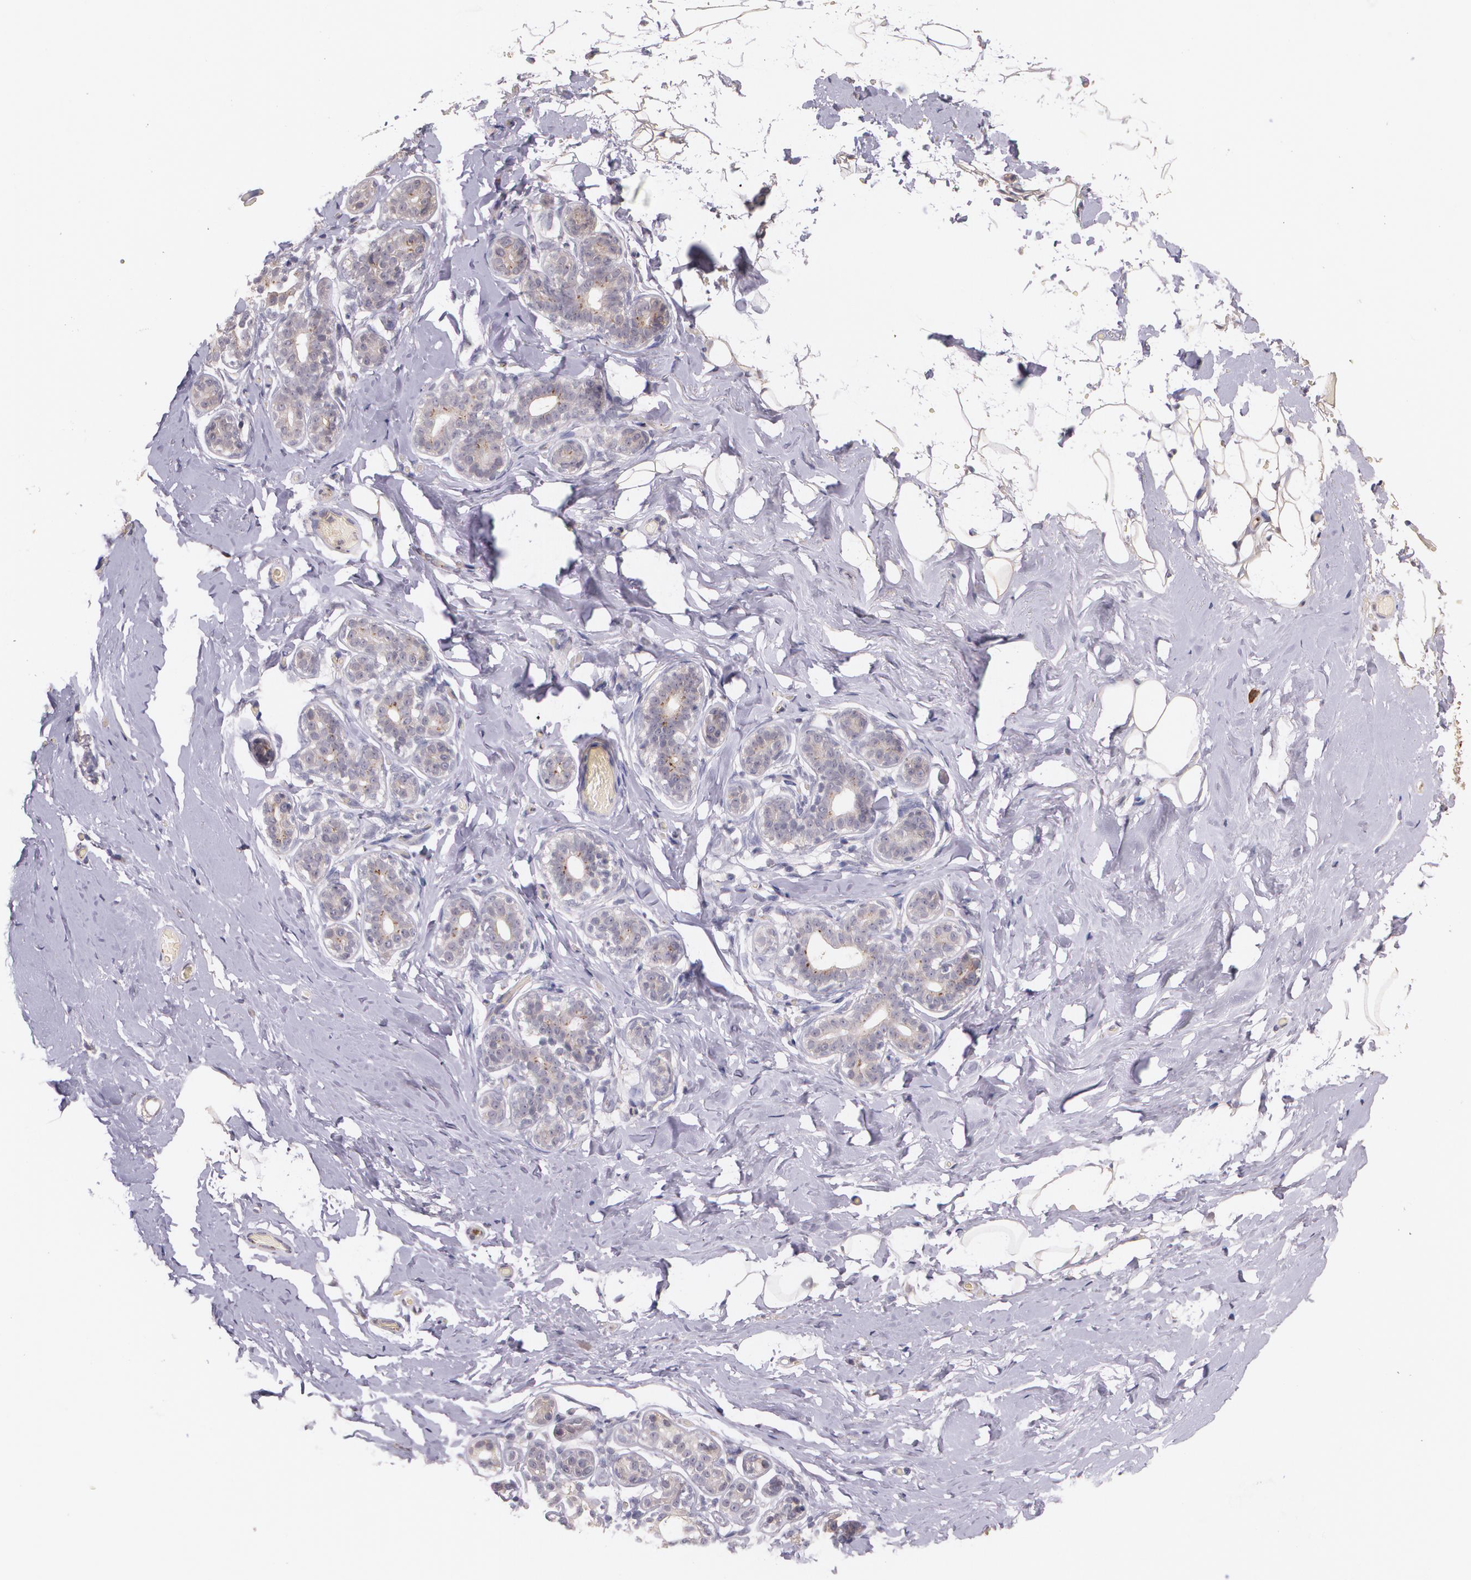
{"staining": {"intensity": "negative", "quantity": "none", "location": "none"}, "tissue": "breast", "cell_type": "Adipocytes", "image_type": "normal", "snomed": [{"axis": "morphology", "description": "Normal tissue, NOS"}, {"axis": "topography", "description": "Breast"}, {"axis": "topography", "description": "Soft tissue"}], "caption": "DAB (3,3'-diaminobenzidine) immunohistochemical staining of unremarkable breast displays no significant staining in adipocytes.", "gene": "TM4SF1", "patient": {"sex": "female", "age": 75}}